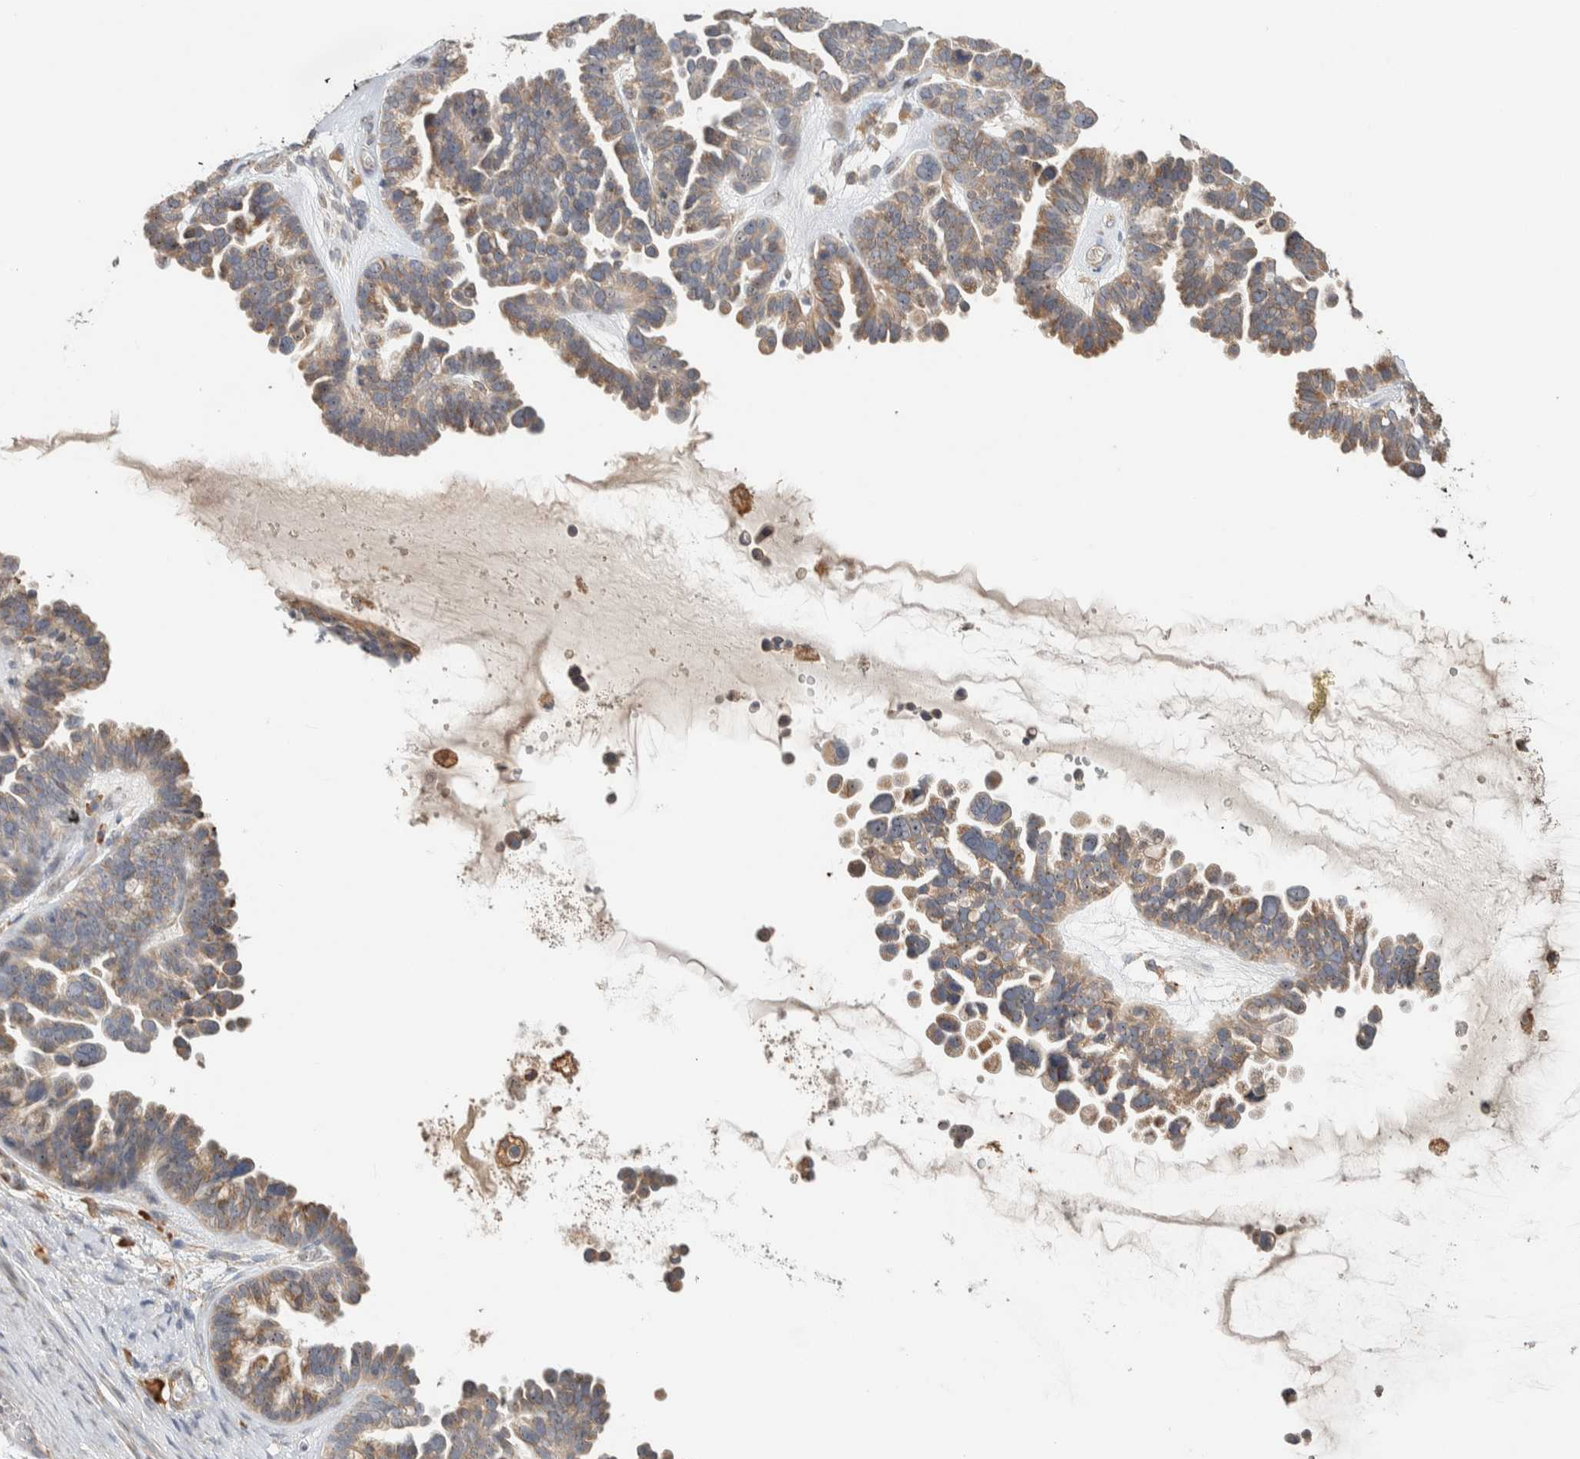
{"staining": {"intensity": "weak", "quantity": ">75%", "location": "cytoplasmic/membranous"}, "tissue": "ovarian cancer", "cell_type": "Tumor cells", "image_type": "cancer", "snomed": [{"axis": "morphology", "description": "Cystadenocarcinoma, serous, NOS"}, {"axis": "topography", "description": "Ovary"}], "caption": "The image reveals staining of ovarian cancer (serous cystadenocarcinoma), revealing weak cytoplasmic/membranous protein expression (brown color) within tumor cells. The protein is shown in brown color, while the nuclei are stained blue.", "gene": "KLHL40", "patient": {"sex": "female", "age": 56}}